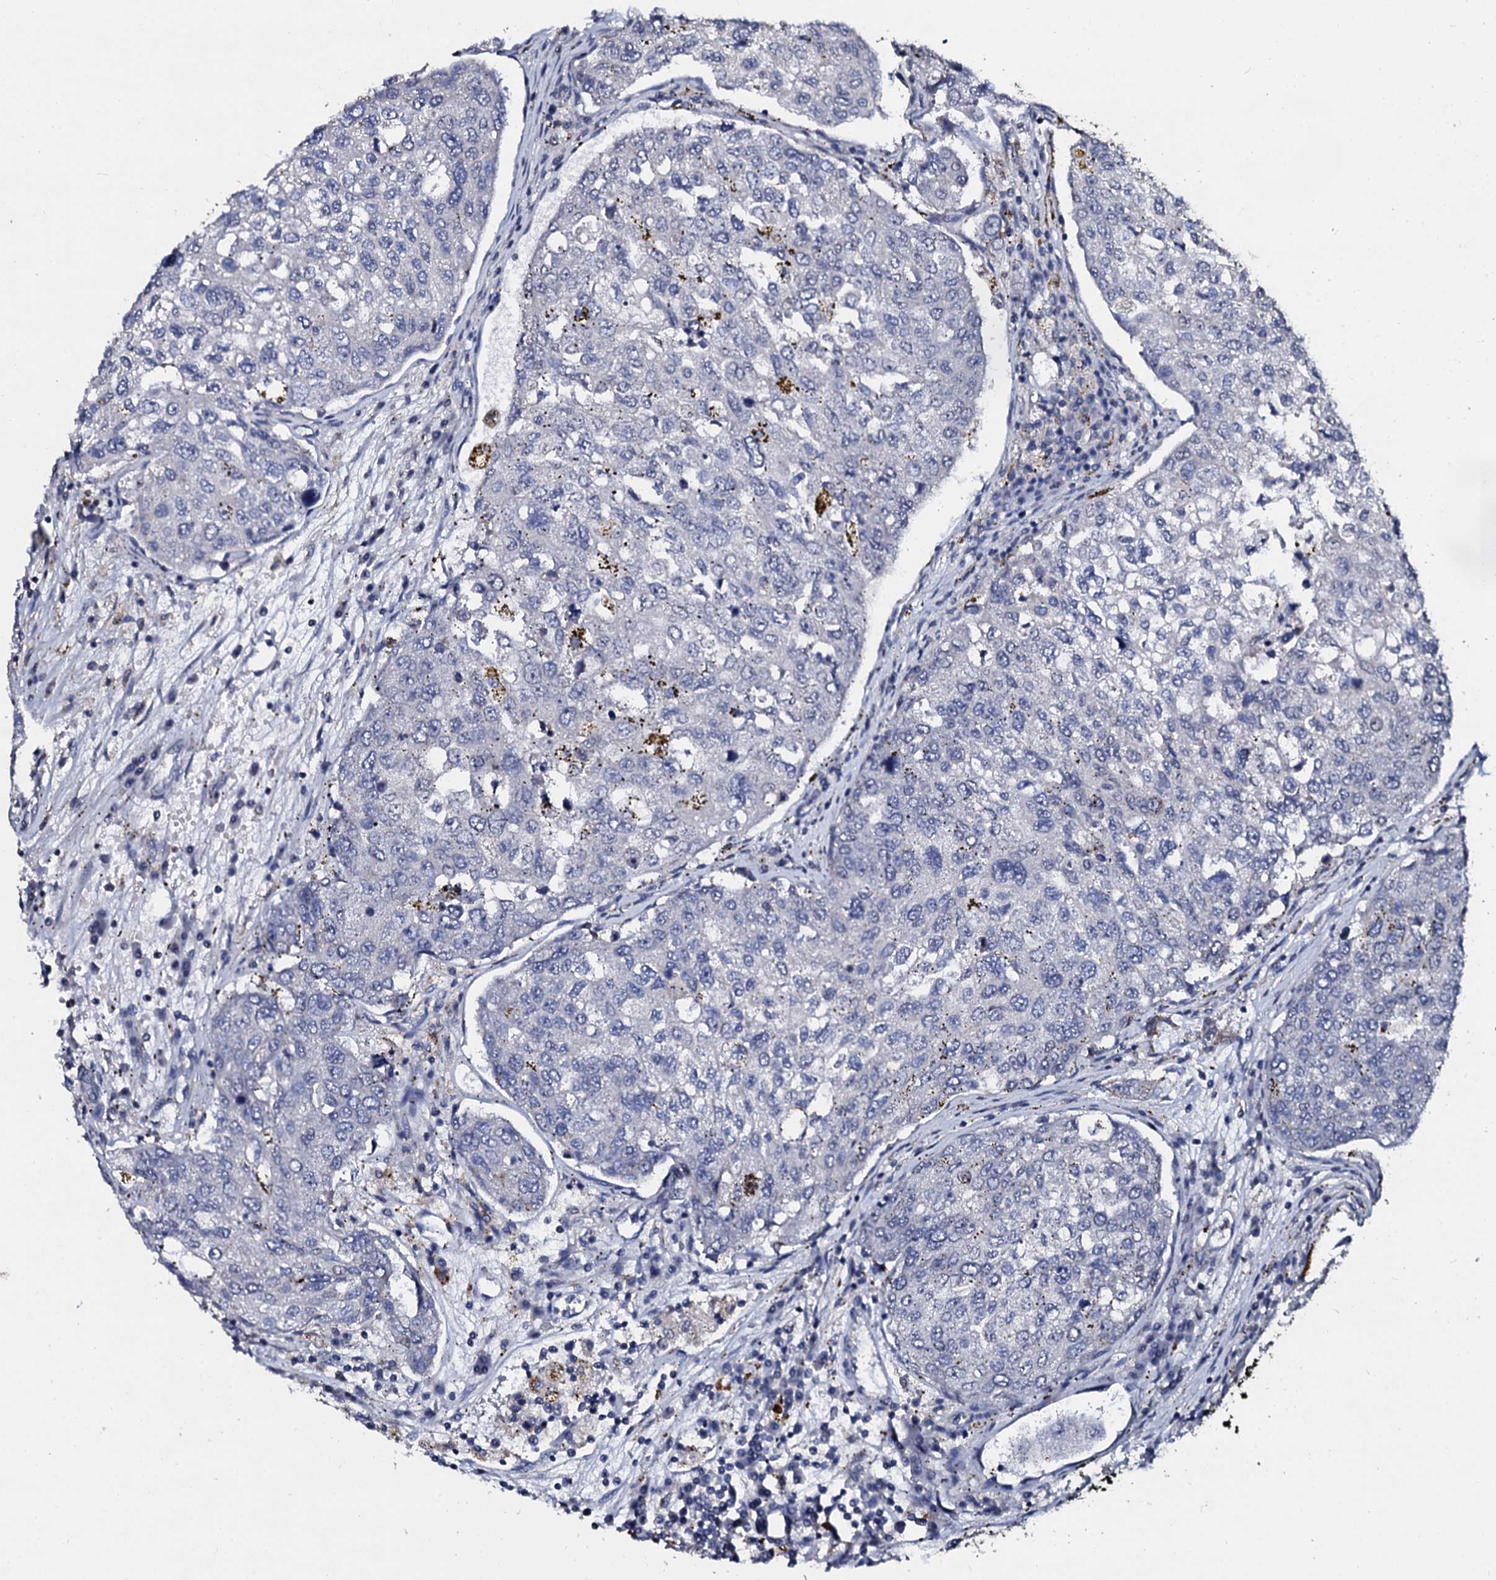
{"staining": {"intensity": "negative", "quantity": "none", "location": "none"}, "tissue": "urothelial cancer", "cell_type": "Tumor cells", "image_type": "cancer", "snomed": [{"axis": "morphology", "description": "Urothelial carcinoma, High grade"}, {"axis": "topography", "description": "Lymph node"}, {"axis": "topography", "description": "Urinary bladder"}], "caption": "High magnification brightfield microscopy of urothelial carcinoma (high-grade) stained with DAB (3,3'-diaminobenzidine) (brown) and counterstained with hematoxylin (blue): tumor cells show no significant expression.", "gene": "SLC37A4", "patient": {"sex": "male", "age": 51}}